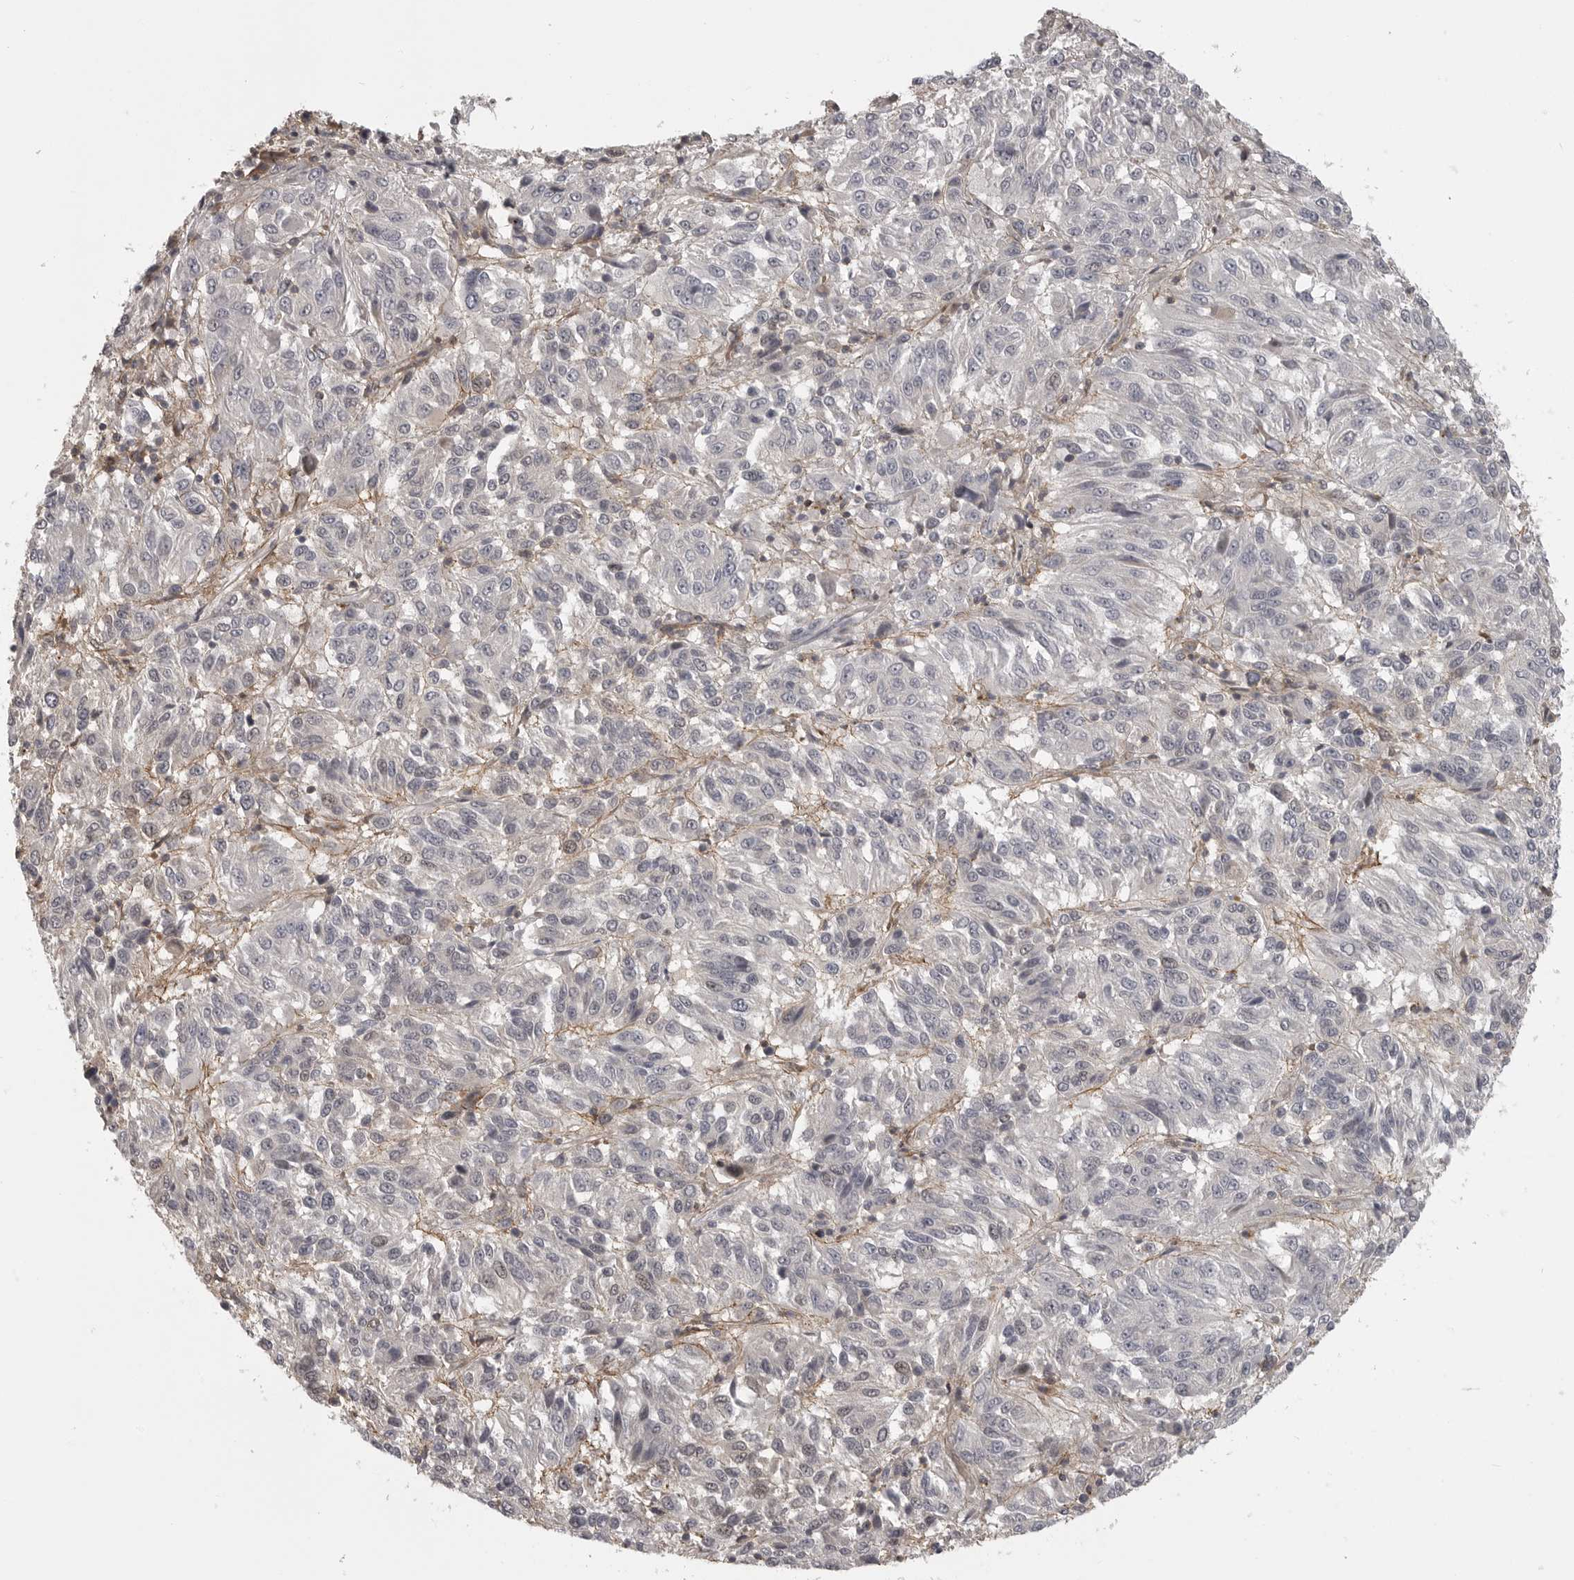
{"staining": {"intensity": "negative", "quantity": "none", "location": "none"}, "tissue": "melanoma", "cell_type": "Tumor cells", "image_type": "cancer", "snomed": [{"axis": "morphology", "description": "Malignant melanoma, Metastatic site"}, {"axis": "topography", "description": "Lung"}], "caption": "Immunohistochemistry of human melanoma reveals no positivity in tumor cells.", "gene": "UROD", "patient": {"sex": "male", "age": 64}}